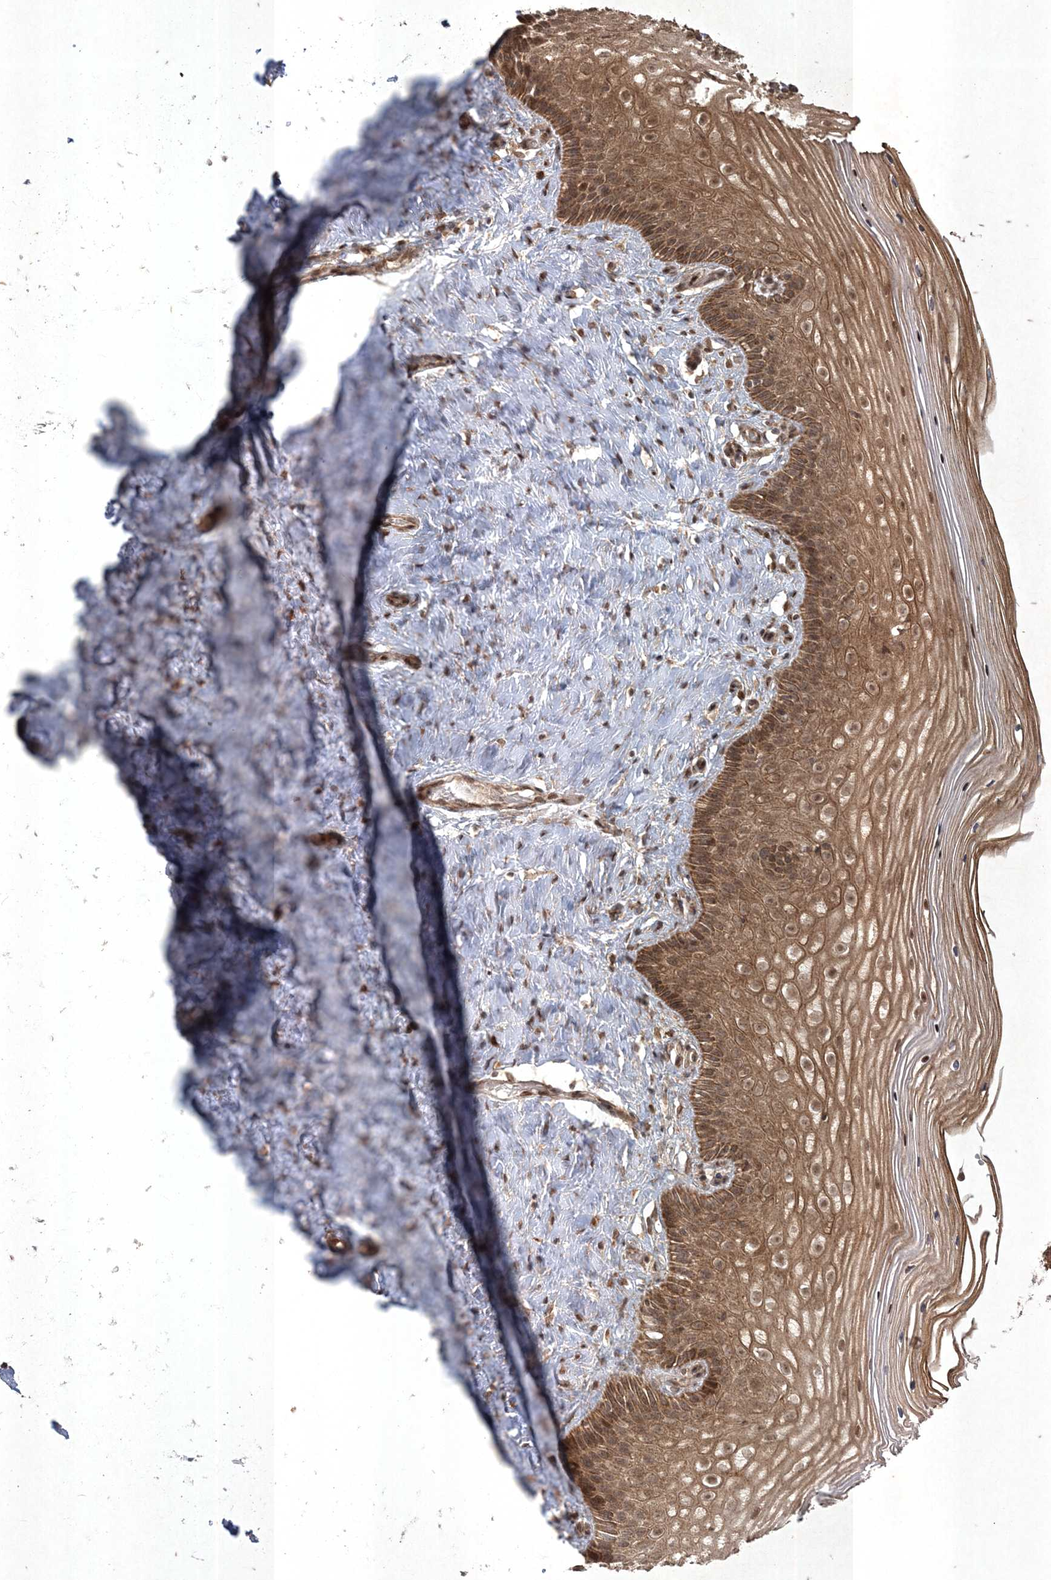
{"staining": {"intensity": "moderate", "quantity": ">75%", "location": "cytoplasmic/membranous"}, "tissue": "cervix", "cell_type": "Glandular cells", "image_type": "normal", "snomed": [{"axis": "morphology", "description": "Normal tissue, NOS"}, {"axis": "topography", "description": "Cervix"}], "caption": "This micrograph demonstrates benign cervix stained with immunohistochemistry to label a protein in brown. The cytoplasmic/membranous of glandular cells show moderate positivity for the protein. Nuclei are counter-stained blue.", "gene": "RRAS", "patient": {"sex": "female", "age": 33}}